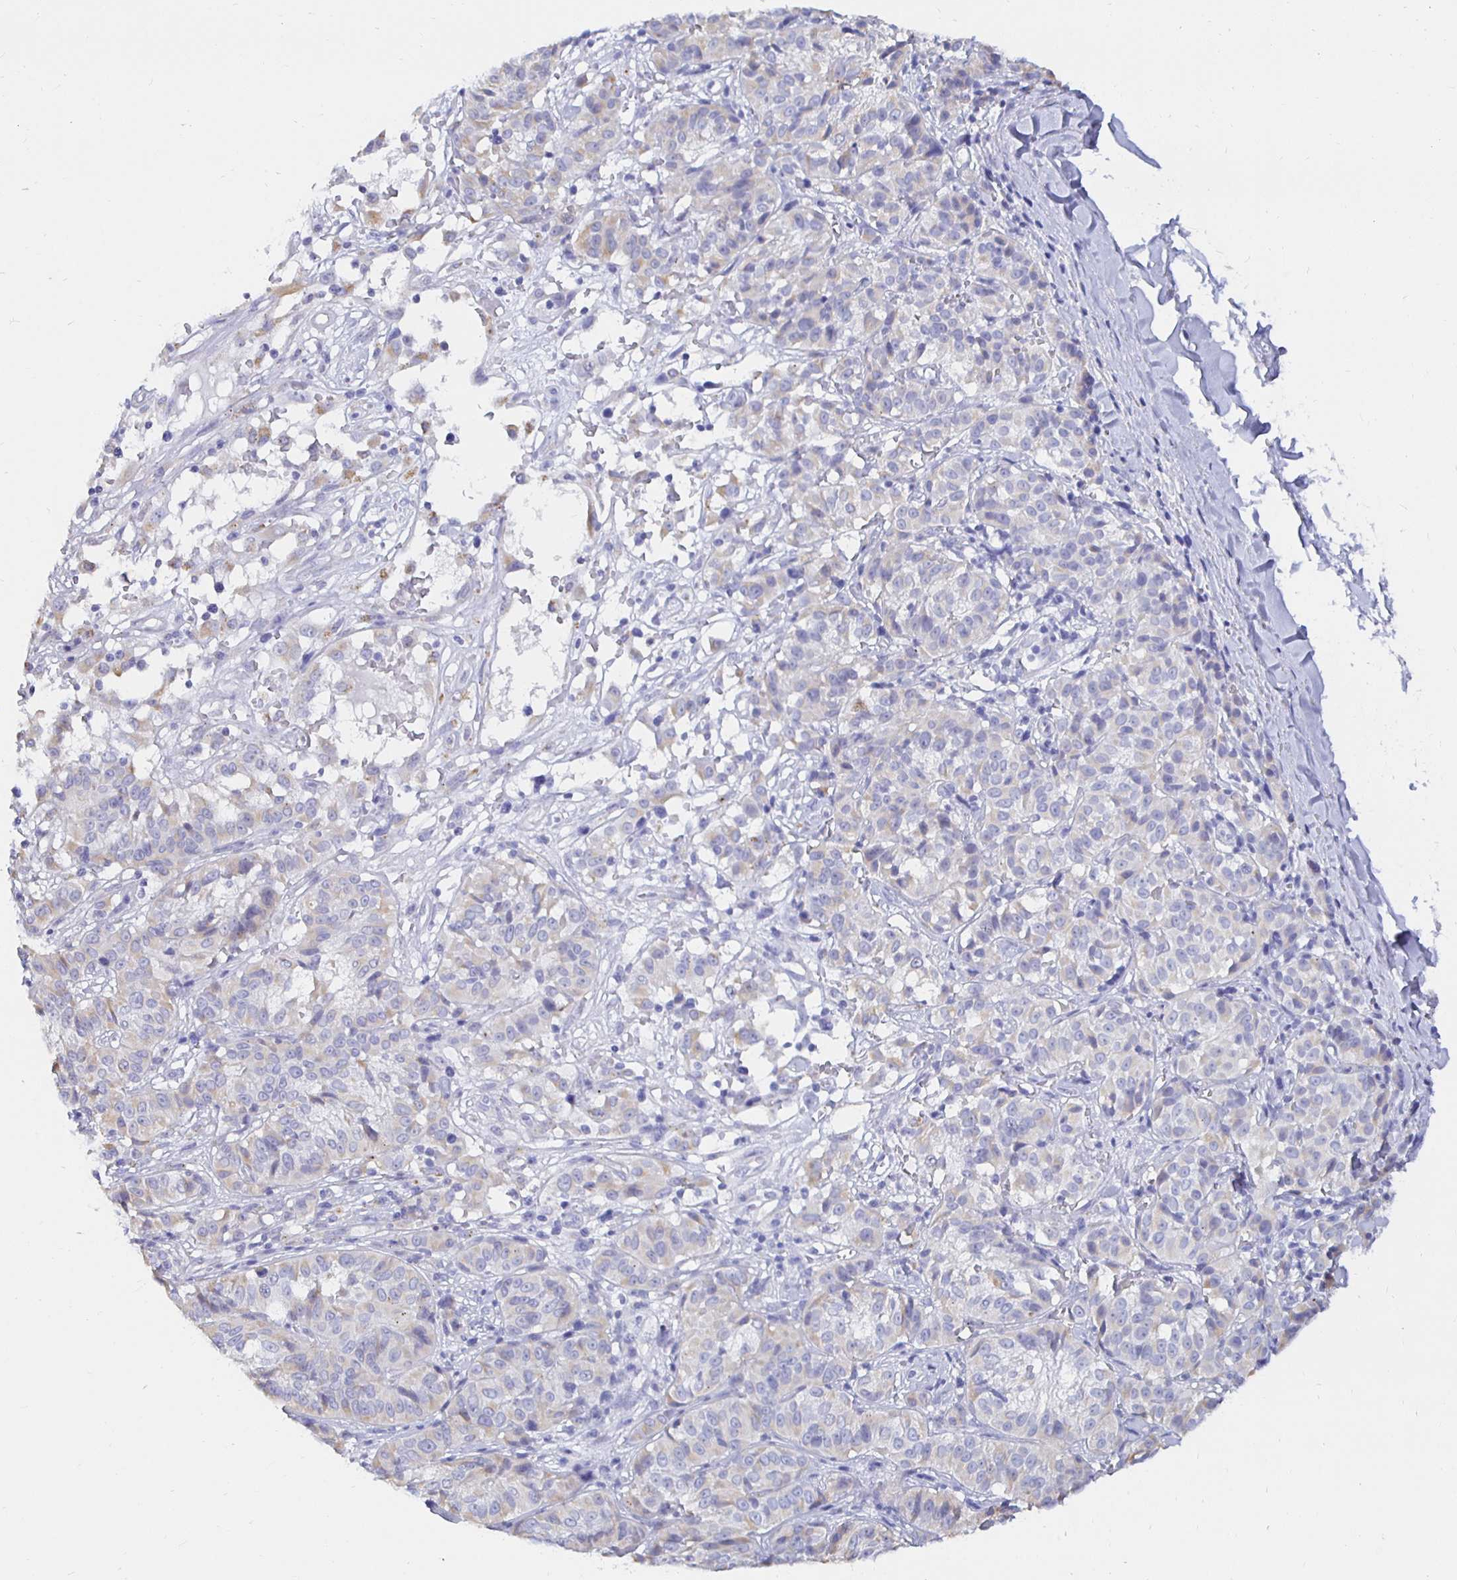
{"staining": {"intensity": "negative", "quantity": "none", "location": "none"}, "tissue": "melanoma", "cell_type": "Tumor cells", "image_type": "cancer", "snomed": [{"axis": "morphology", "description": "Malignant melanoma, NOS"}, {"axis": "topography", "description": "Skin"}], "caption": "Protein analysis of melanoma reveals no significant staining in tumor cells.", "gene": "UMOD", "patient": {"sex": "female", "age": 72}}